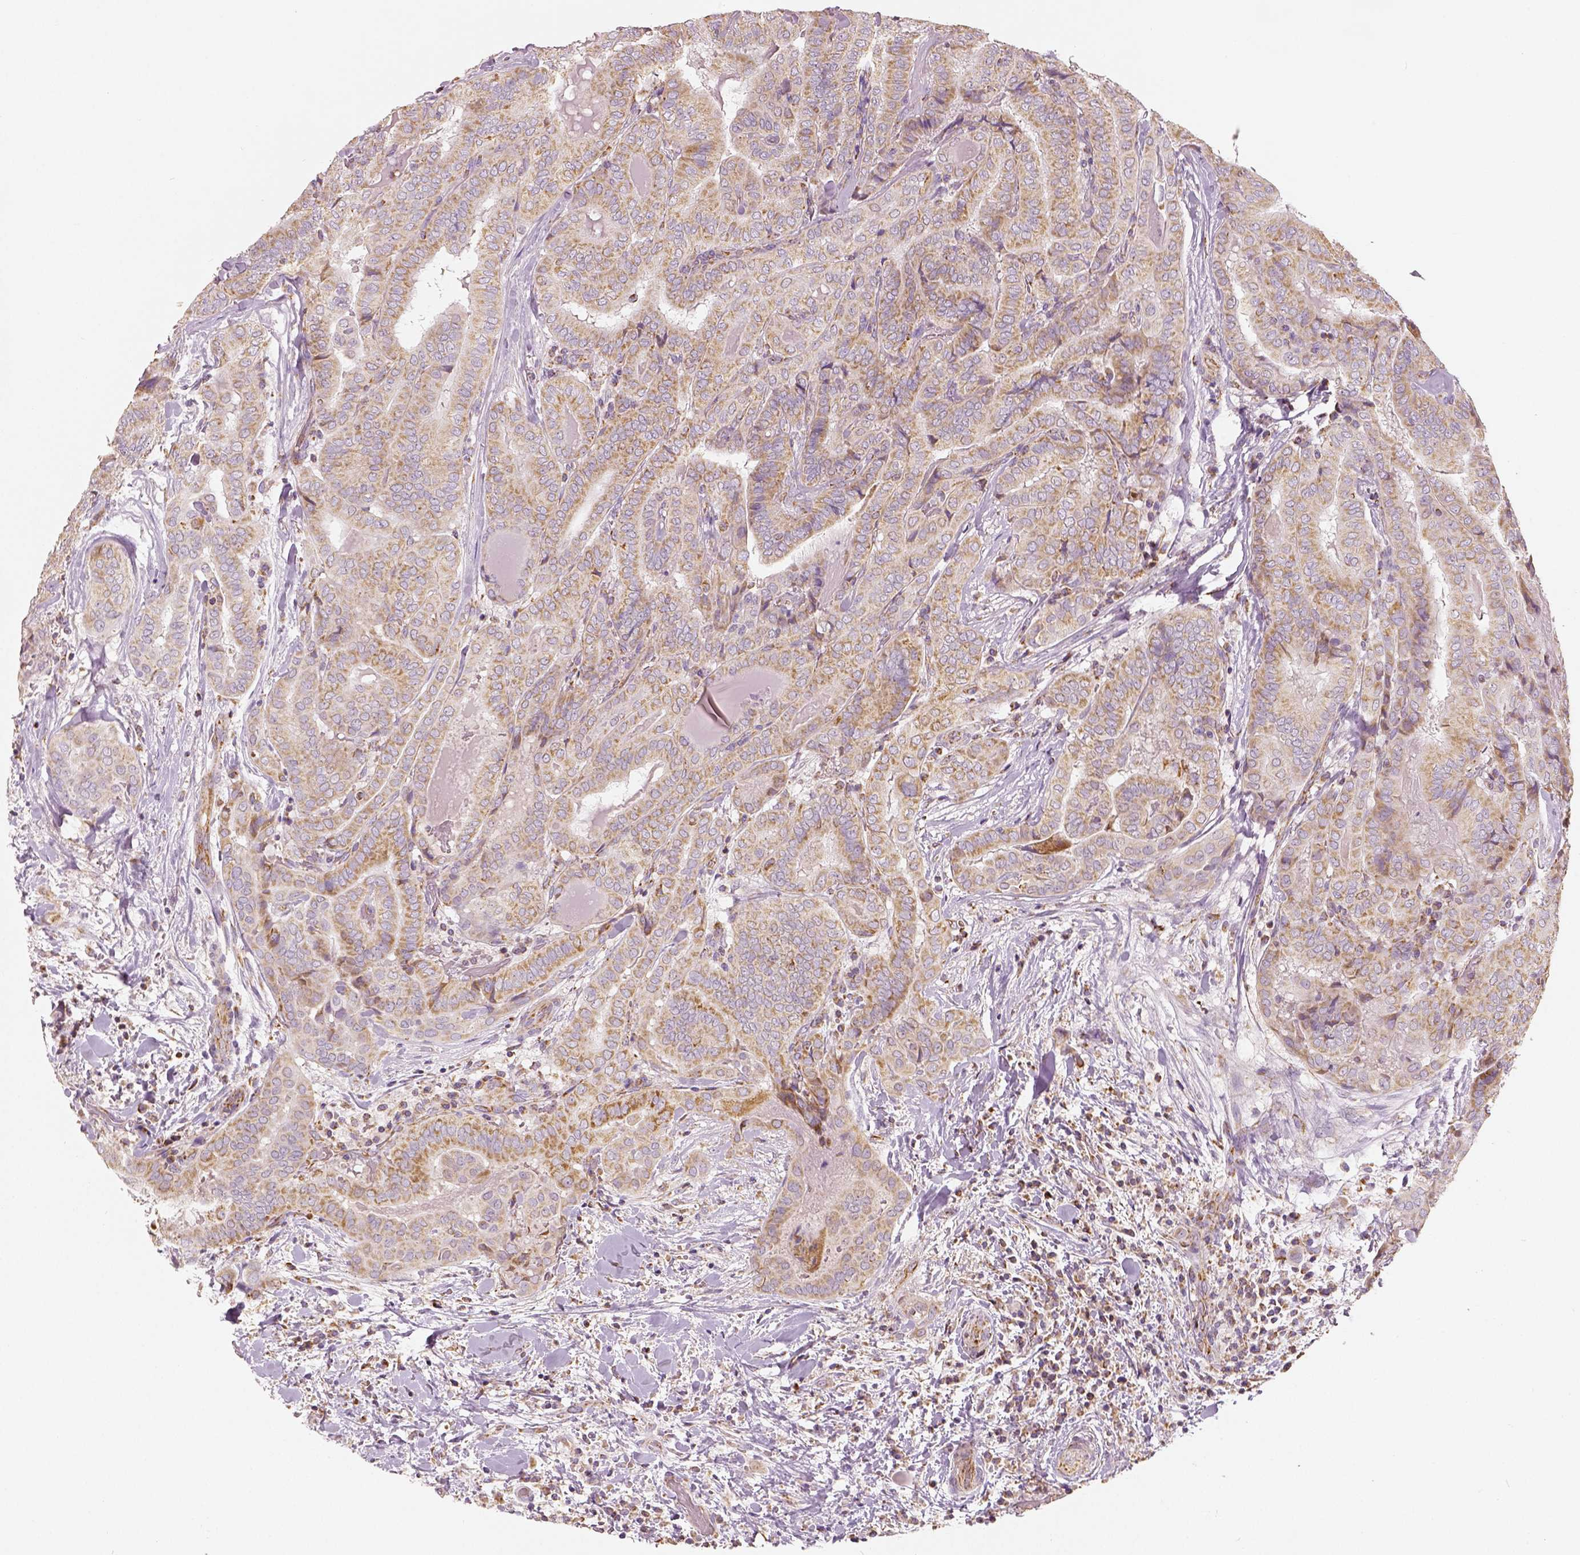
{"staining": {"intensity": "moderate", "quantity": ">75%", "location": "cytoplasmic/membranous"}, "tissue": "thyroid cancer", "cell_type": "Tumor cells", "image_type": "cancer", "snomed": [{"axis": "morphology", "description": "Papillary adenocarcinoma, NOS"}, {"axis": "topography", "description": "Thyroid gland"}], "caption": "Immunohistochemistry (IHC) of human thyroid papillary adenocarcinoma reveals medium levels of moderate cytoplasmic/membranous positivity in approximately >75% of tumor cells.", "gene": "PGAM5", "patient": {"sex": "female", "age": 61}}